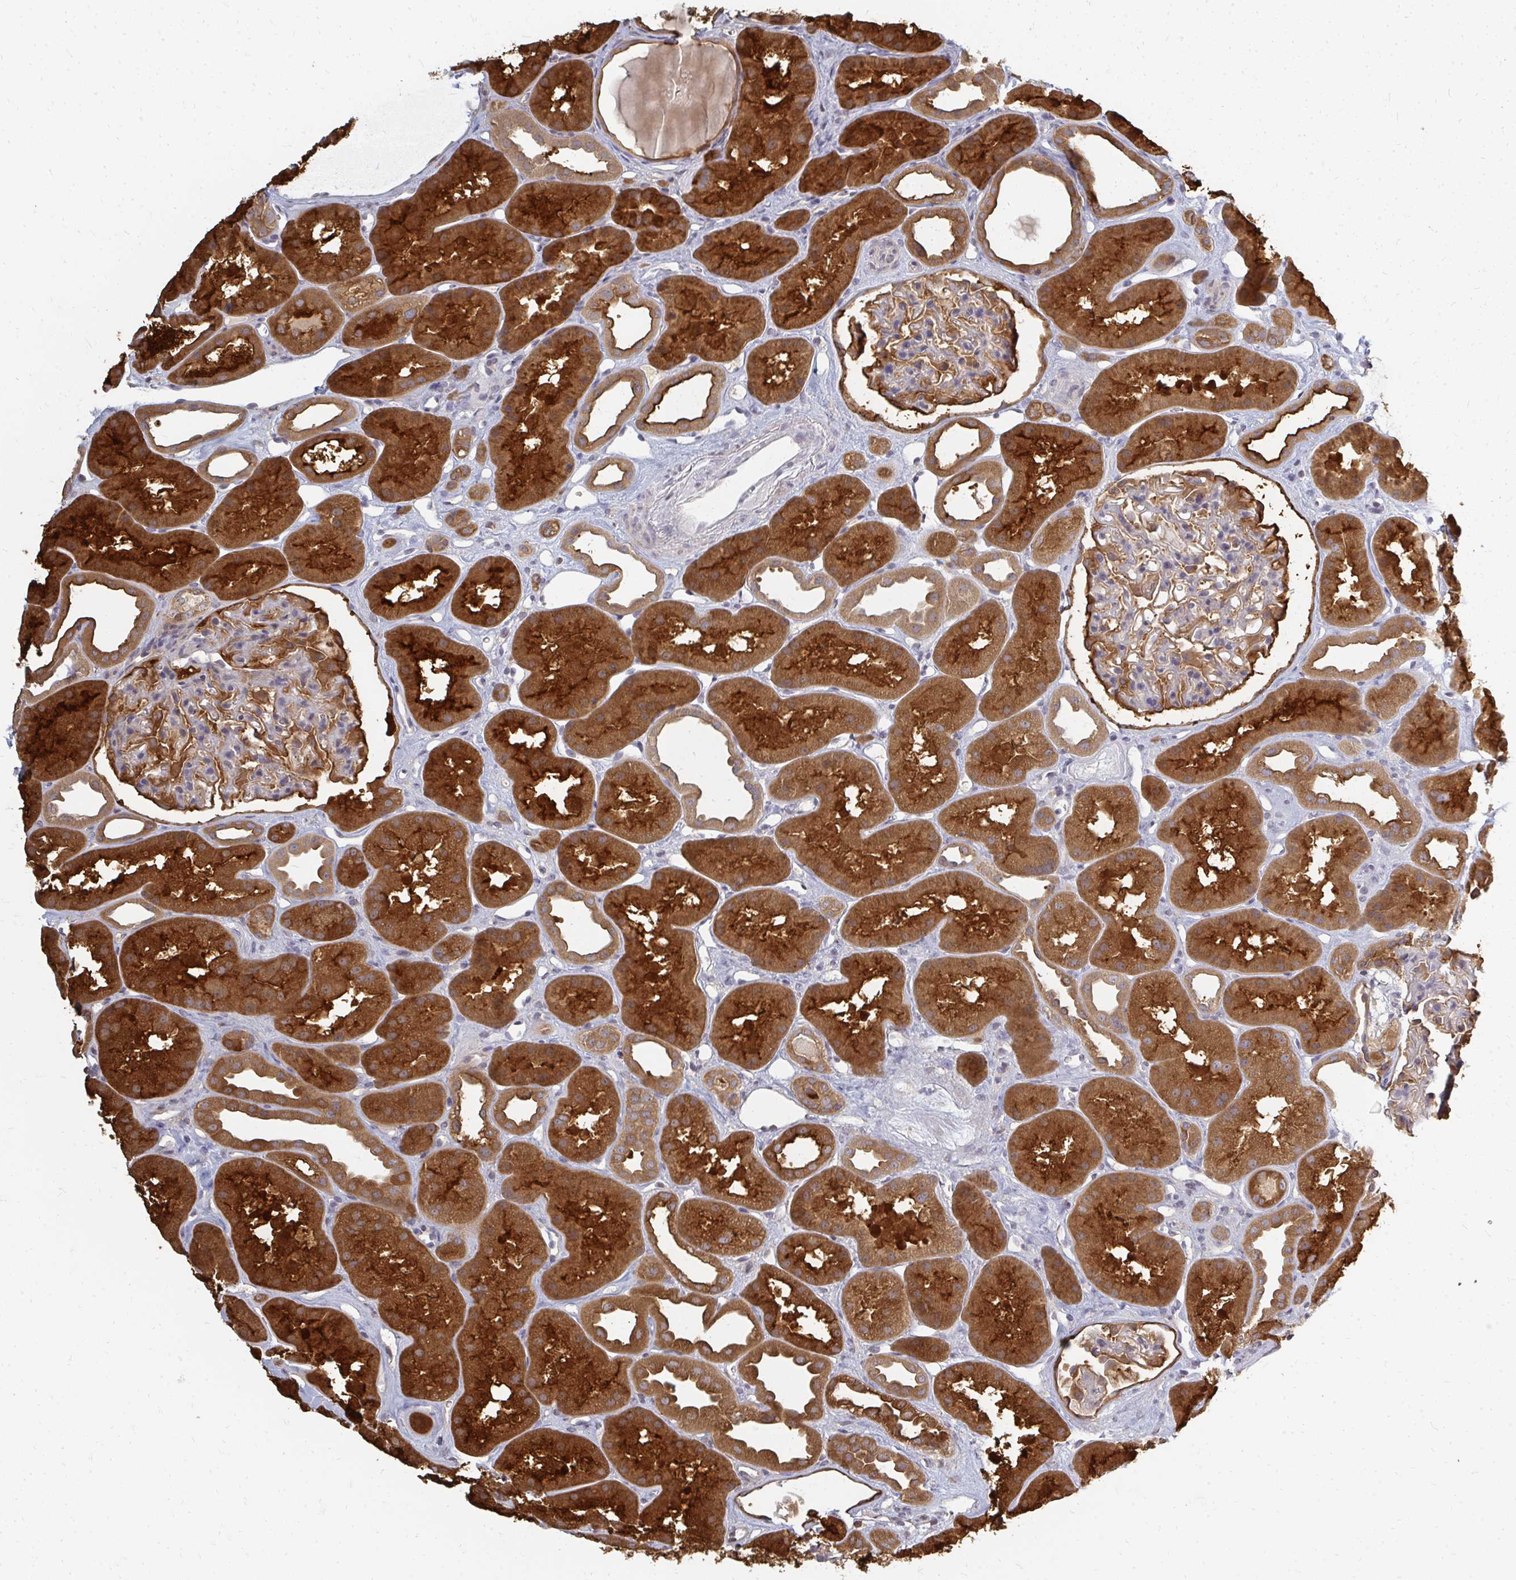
{"staining": {"intensity": "negative", "quantity": "none", "location": "none"}, "tissue": "kidney", "cell_type": "Cells in glomeruli", "image_type": "normal", "snomed": [{"axis": "morphology", "description": "Normal tissue, NOS"}, {"axis": "topography", "description": "Kidney"}], "caption": "DAB (3,3'-diaminobenzidine) immunohistochemical staining of benign human kidney reveals no significant staining in cells in glomeruli.", "gene": "ZNF285", "patient": {"sex": "male", "age": 61}}